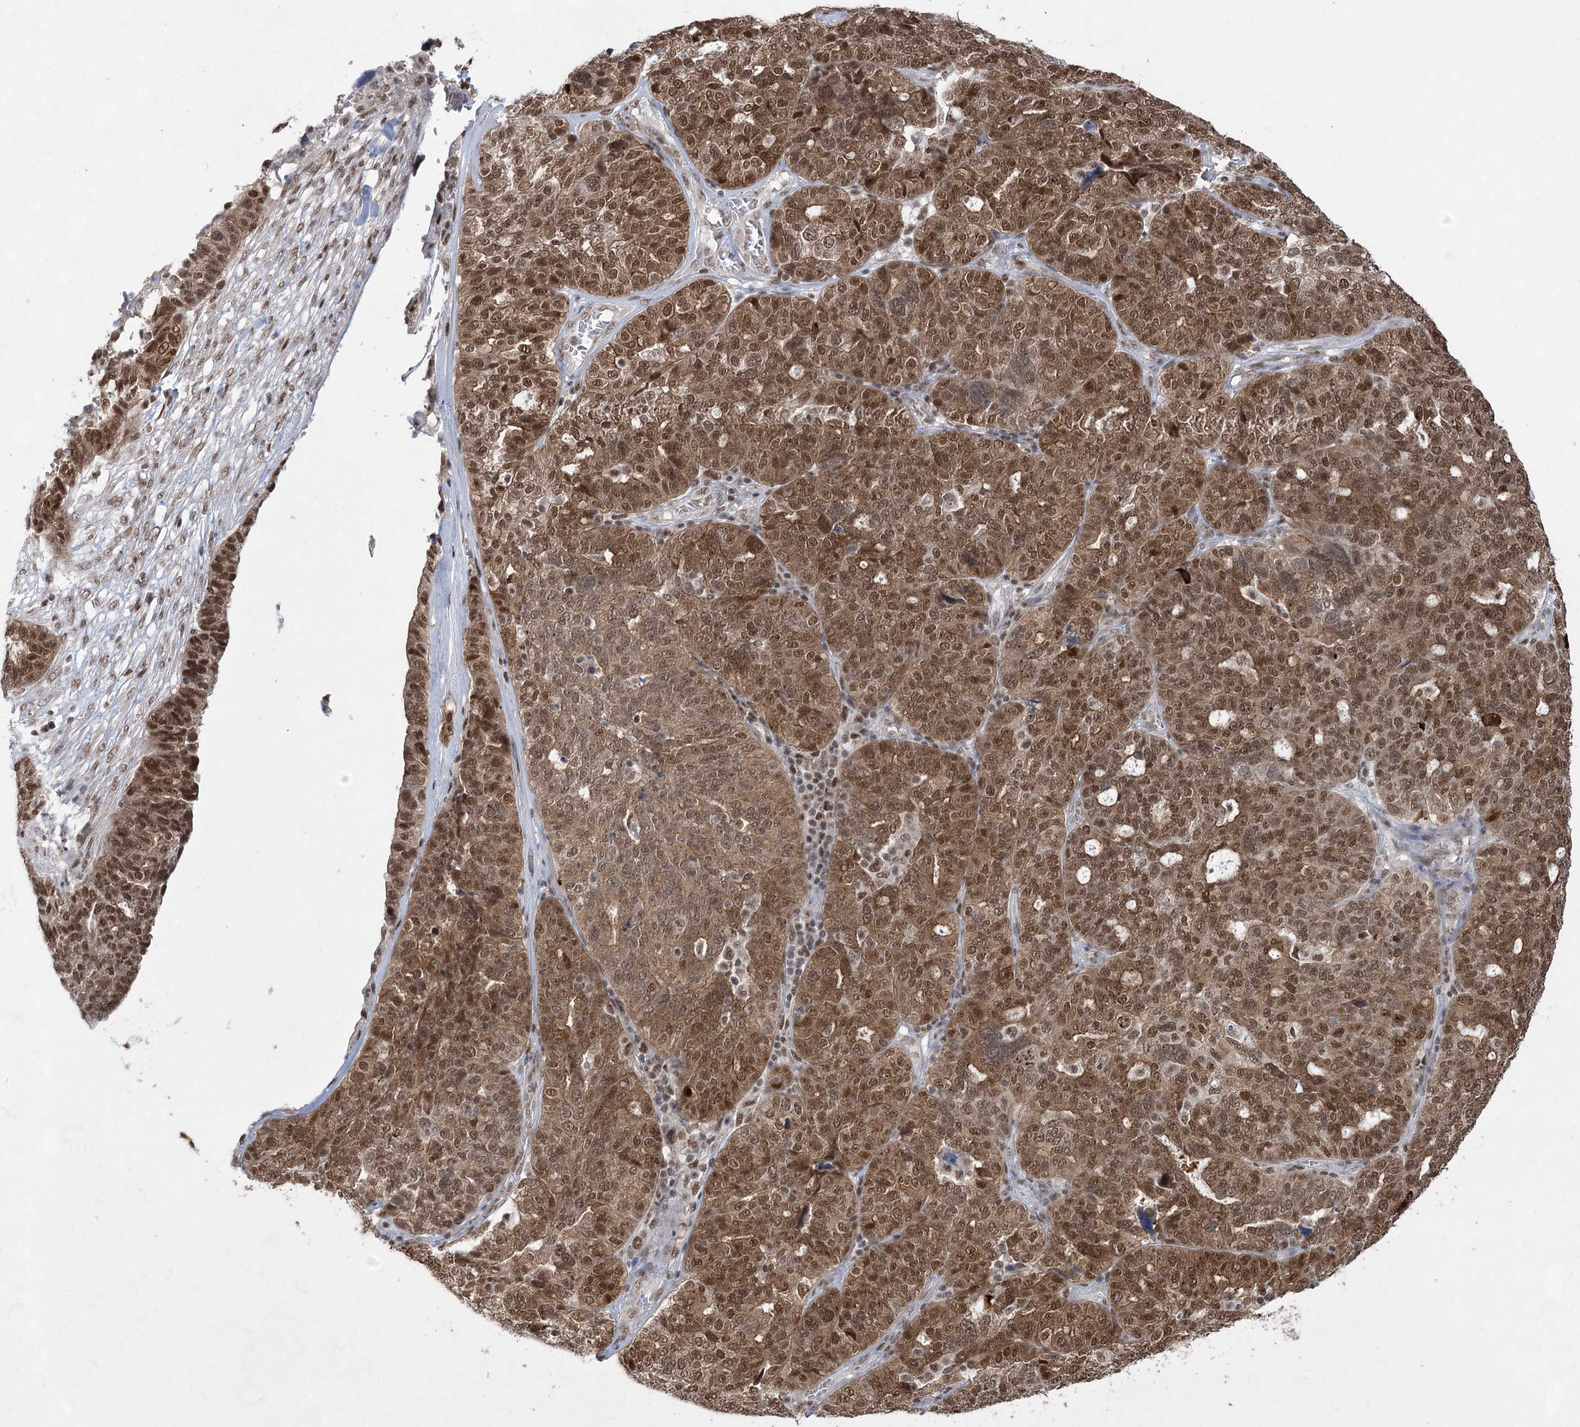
{"staining": {"intensity": "moderate", "quantity": ">75%", "location": "cytoplasmic/membranous,nuclear"}, "tissue": "ovarian cancer", "cell_type": "Tumor cells", "image_type": "cancer", "snomed": [{"axis": "morphology", "description": "Cystadenocarcinoma, serous, NOS"}, {"axis": "topography", "description": "Ovary"}], "caption": "Serous cystadenocarcinoma (ovarian) stained with DAB immunohistochemistry (IHC) reveals medium levels of moderate cytoplasmic/membranous and nuclear staining in about >75% of tumor cells.", "gene": "ZCCHC8", "patient": {"sex": "female", "age": 59}}